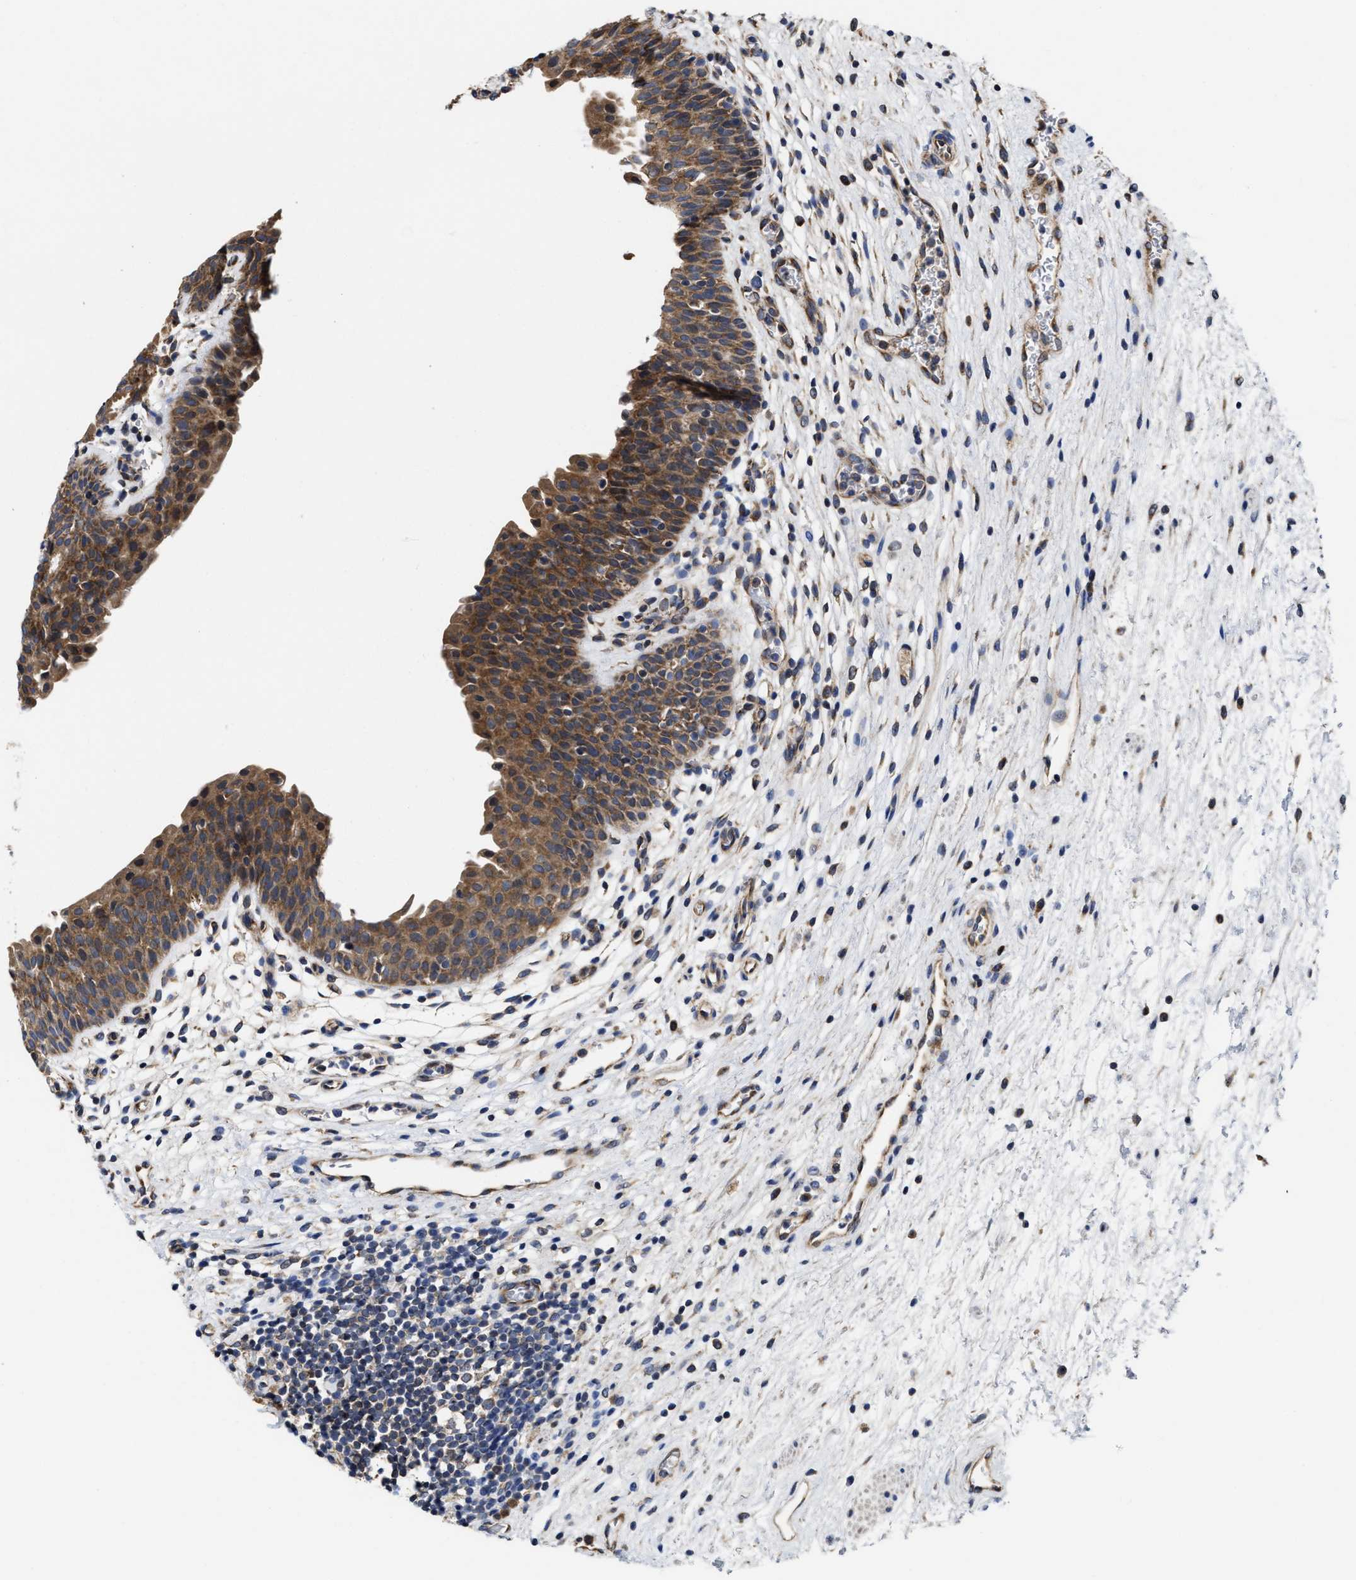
{"staining": {"intensity": "moderate", "quantity": ">75%", "location": "cytoplasmic/membranous"}, "tissue": "urinary bladder", "cell_type": "Urothelial cells", "image_type": "normal", "snomed": [{"axis": "morphology", "description": "Normal tissue, NOS"}, {"axis": "topography", "description": "Urinary bladder"}], "caption": "IHC staining of normal urinary bladder, which shows medium levels of moderate cytoplasmic/membranous expression in about >75% of urothelial cells indicating moderate cytoplasmic/membranous protein expression. The staining was performed using DAB (3,3'-diaminobenzidine) (brown) for protein detection and nuclei were counterstained in hematoxylin (blue).", "gene": "TRAF6", "patient": {"sex": "male", "age": 37}}